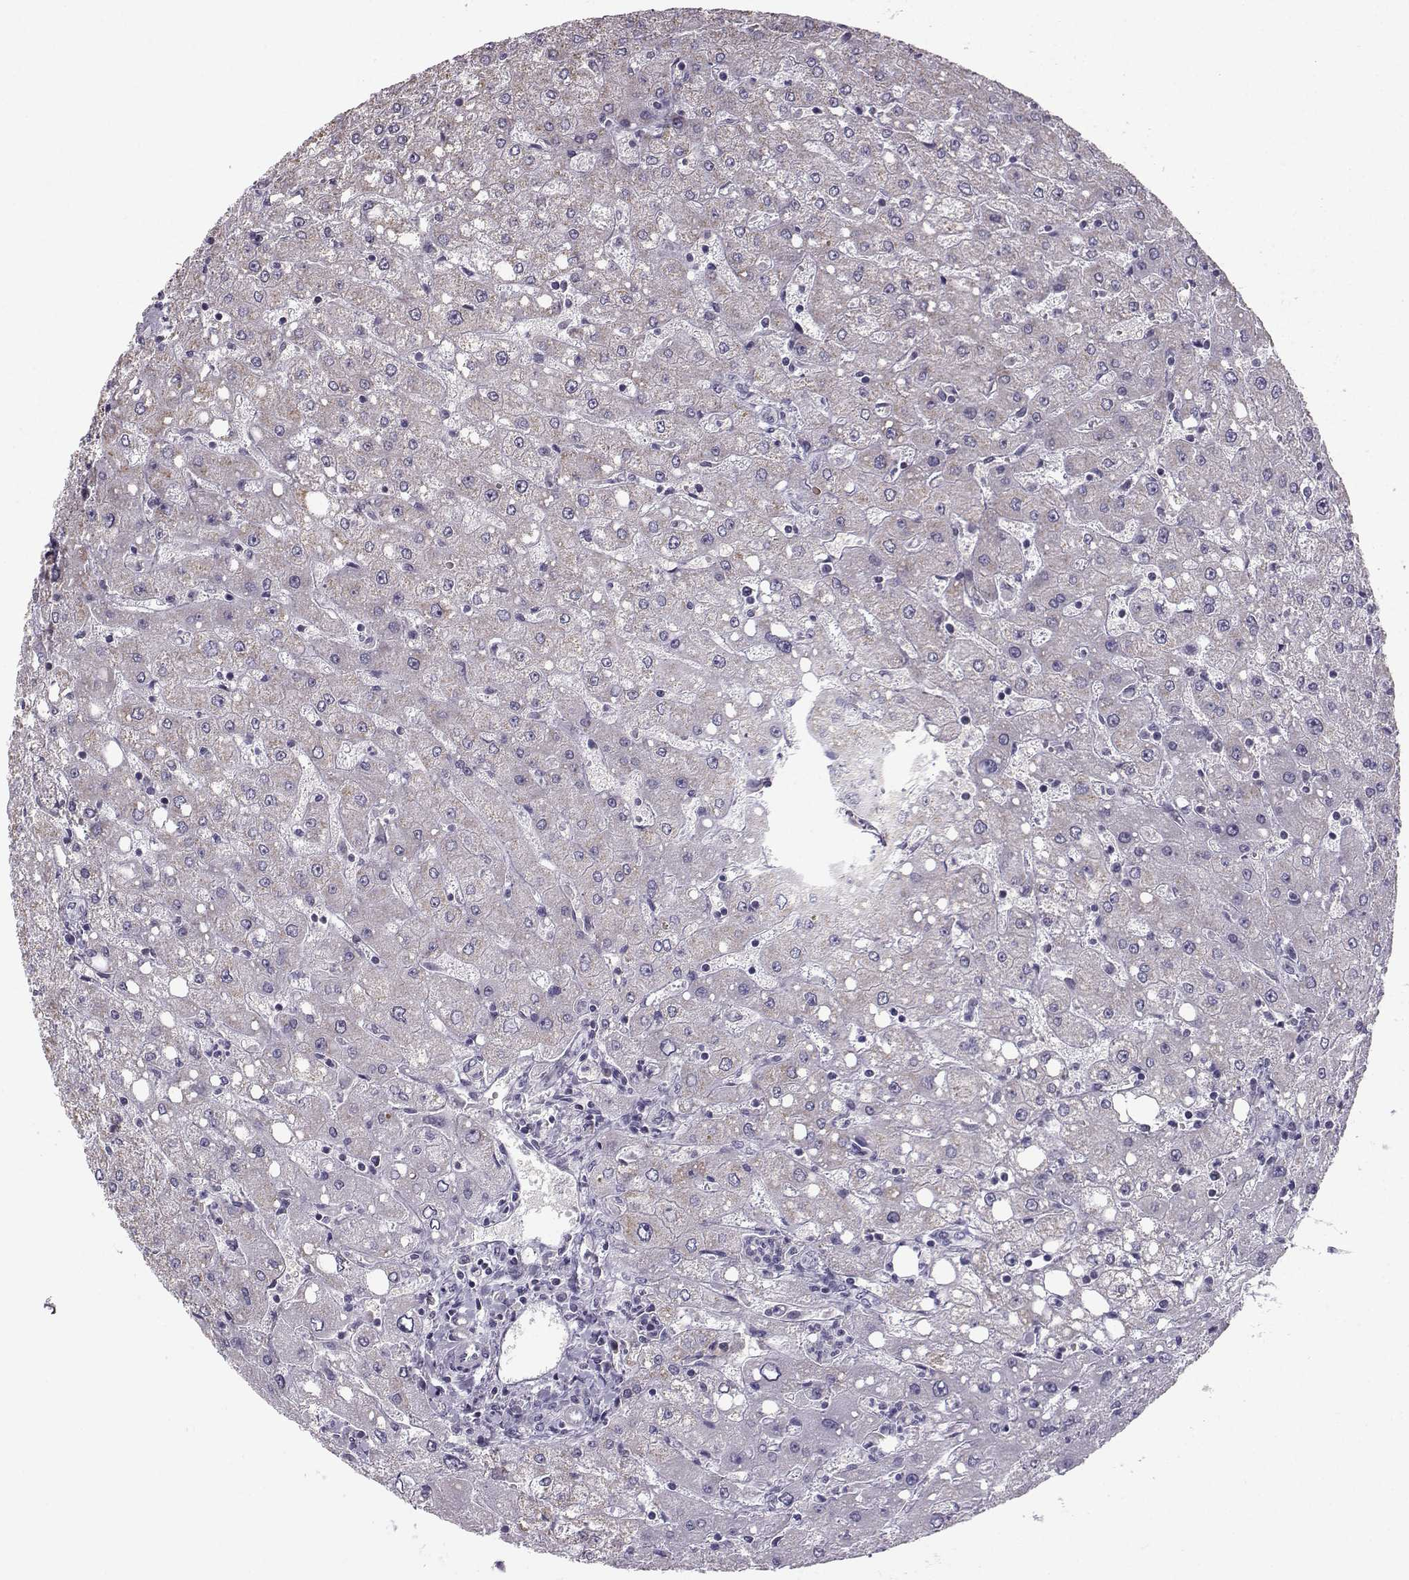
{"staining": {"intensity": "negative", "quantity": "none", "location": "none"}, "tissue": "liver", "cell_type": "Cholangiocytes", "image_type": "normal", "snomed": [{"axis": "morphology", "description": "Normal tissue, NOS"}, {"axis": "topography", "description": "Liver"}], "caption": "High magnification brightfield microscopy of normal liver stained with DAB (3,3'-diaminobenzidine) (brown) and counterstained with hematoxylin (blue): cholangiocytes show no significant staining.", "gene": "TSPYL5", "patient": {"sex": "female", "age": 53}}